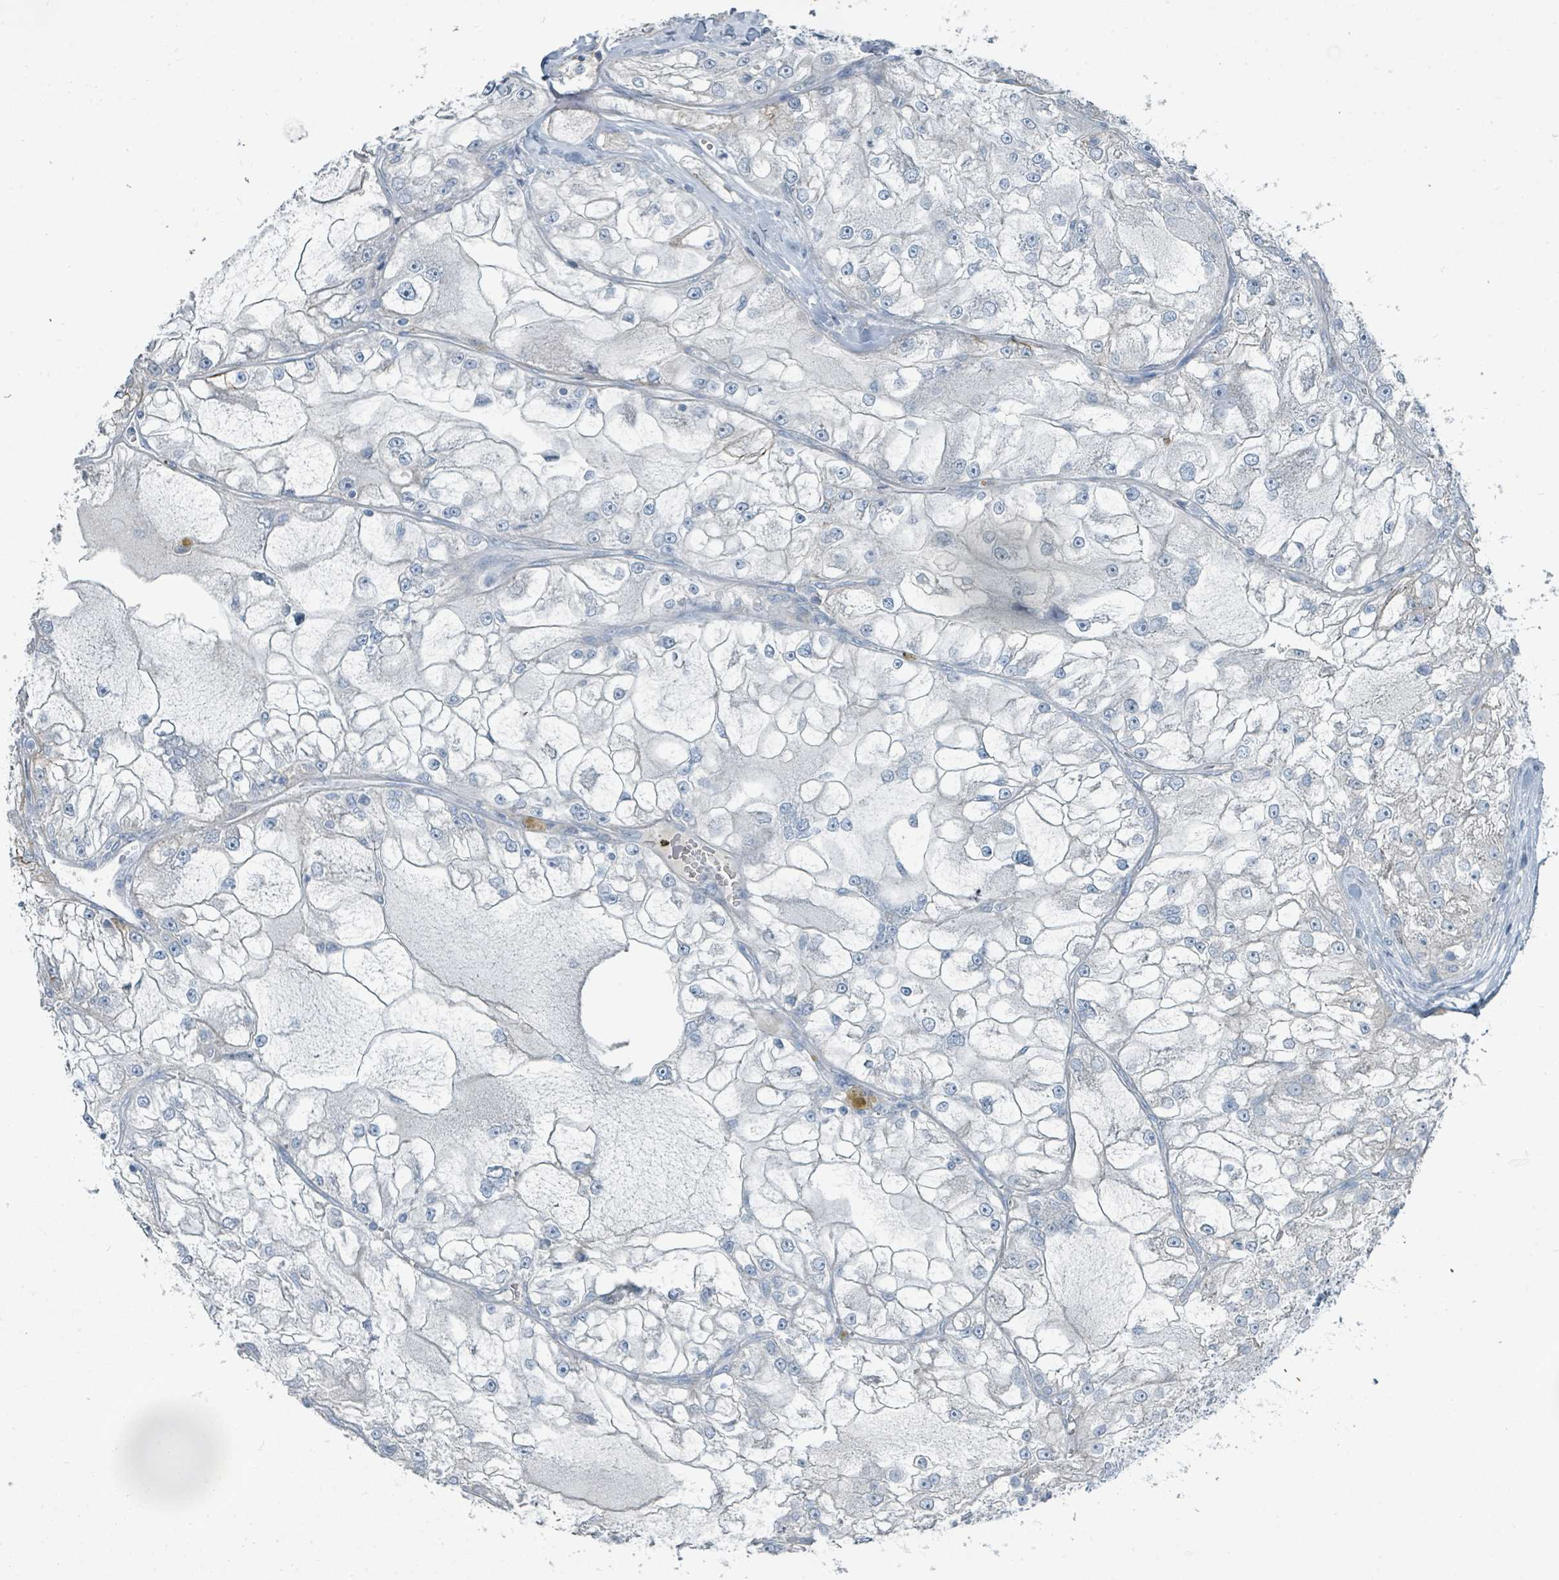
{"staining": {"intensity": "negative", "quantity": "none", "location": "none"}, "tissue": "renal cancer", "cell_type": "Tumor cells", "image_type": "cancer", "snomed": [{"axis": "morphology", "description": "Adenocarcinoma, NOS"}, {"axis": "topography", "description": "Kidney"}], "caption": "Protein analysis of adenocarcinoma (renal) reveals no significant positivity in tumor cells.", "gene": "RASA4", "patient": {"sex": "female", "age": 72}}